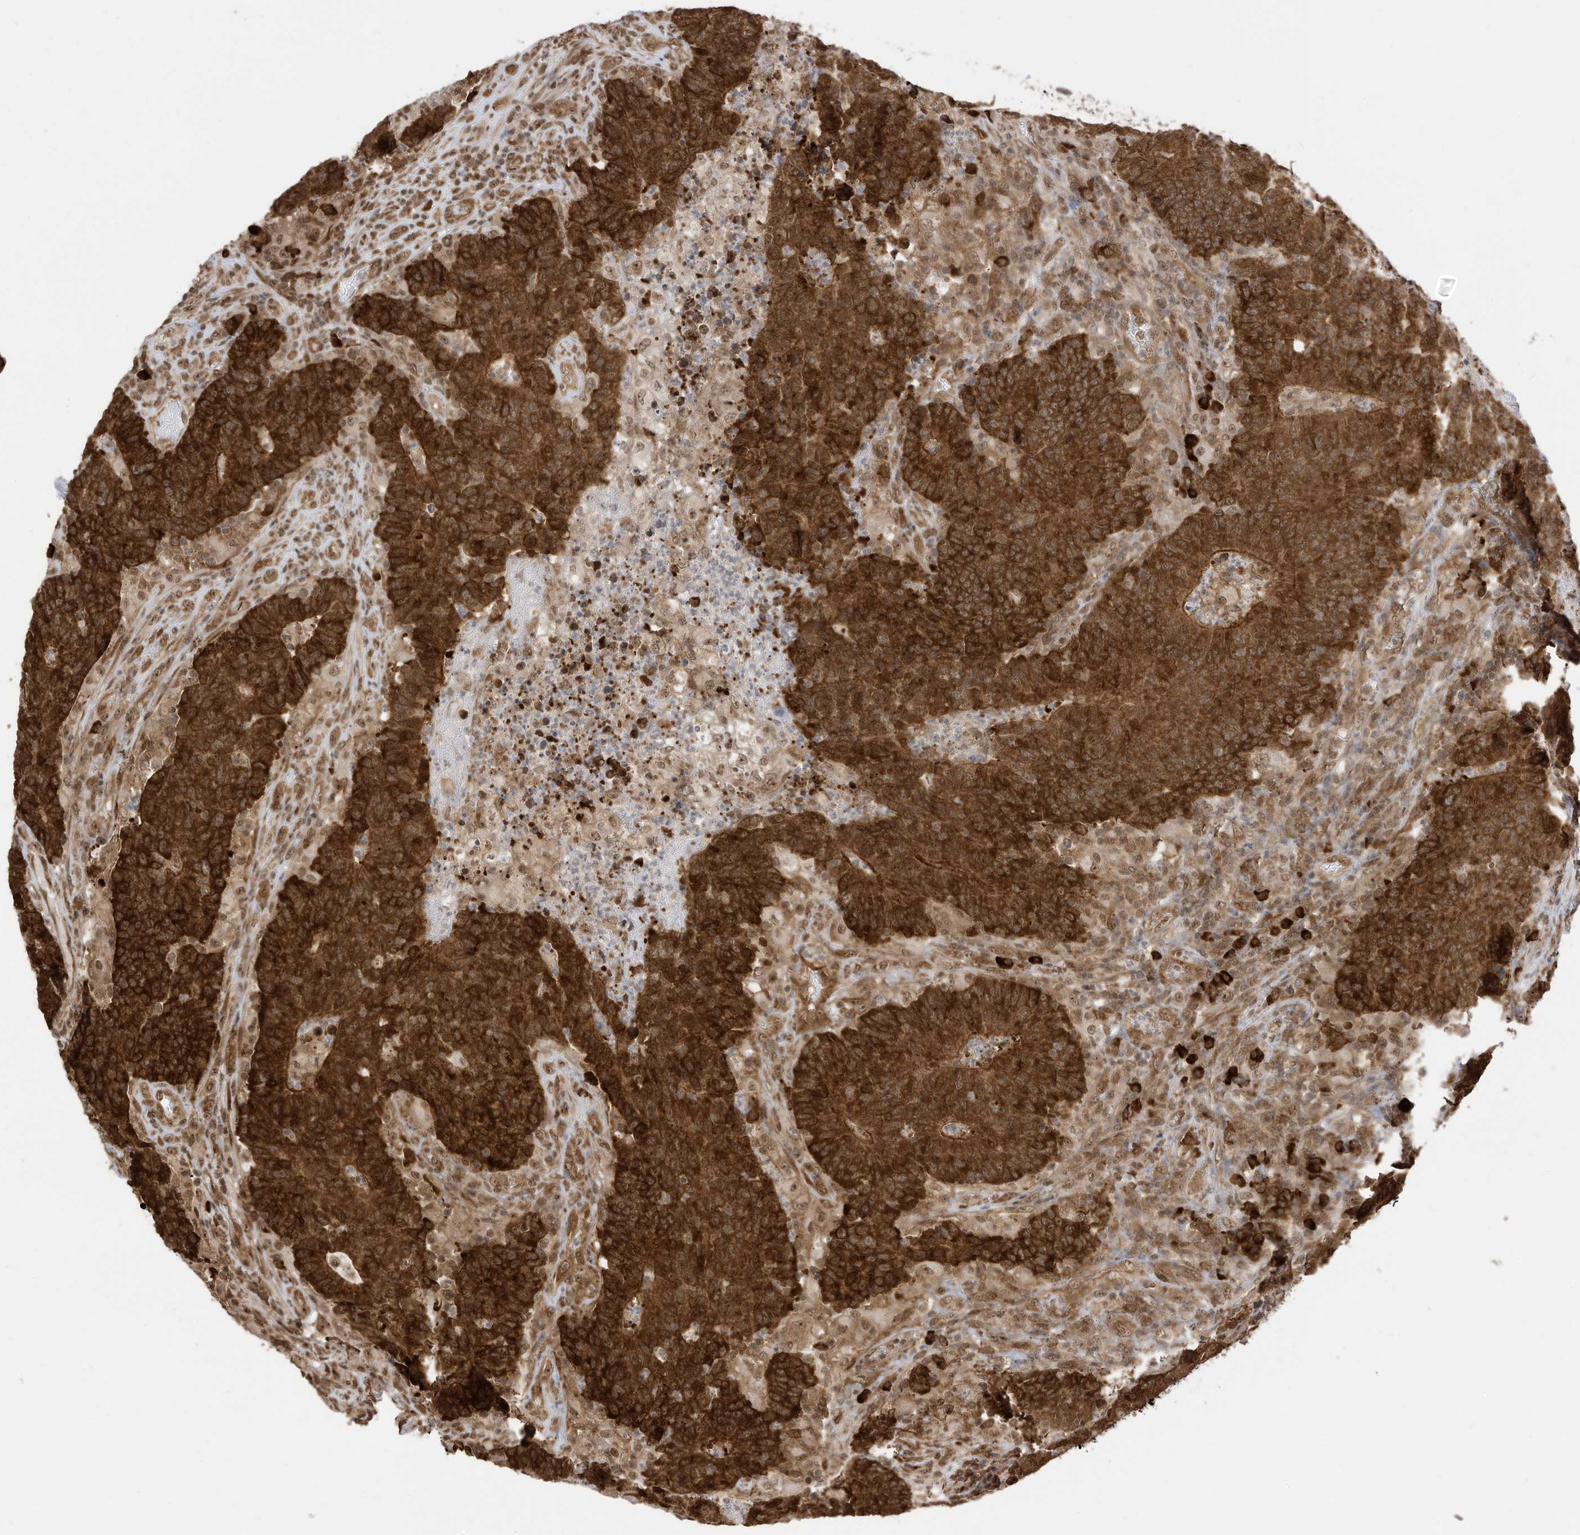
{"staining": {"intensity": "strong", "quantity": ">75%", "location": "cytoplasmic/membranous"}, "tissue": "colorectal cancer", "cell_type": "Tumor cells", "image_type": "cancer", "snomed": [{"axis": "morphology", "description": "Normal tissue, NOS"}, {"axis": "morphology", "description": "Adenocarcinoma, NOS"}, {"axis": "topography", "description": "Colon"}], "caption": "Colorectal cancer stained for a protein demonstrates strong cytoplasmic/membranous positivity in tumor cells. The staining was performed using DAB to visualize the protein expression in brown, while the nuclei were stained in blue with hematoxylin (Magnification: 20x).", "gene": "ZNF195", "patient": {"sex": "female", "age": 75}}